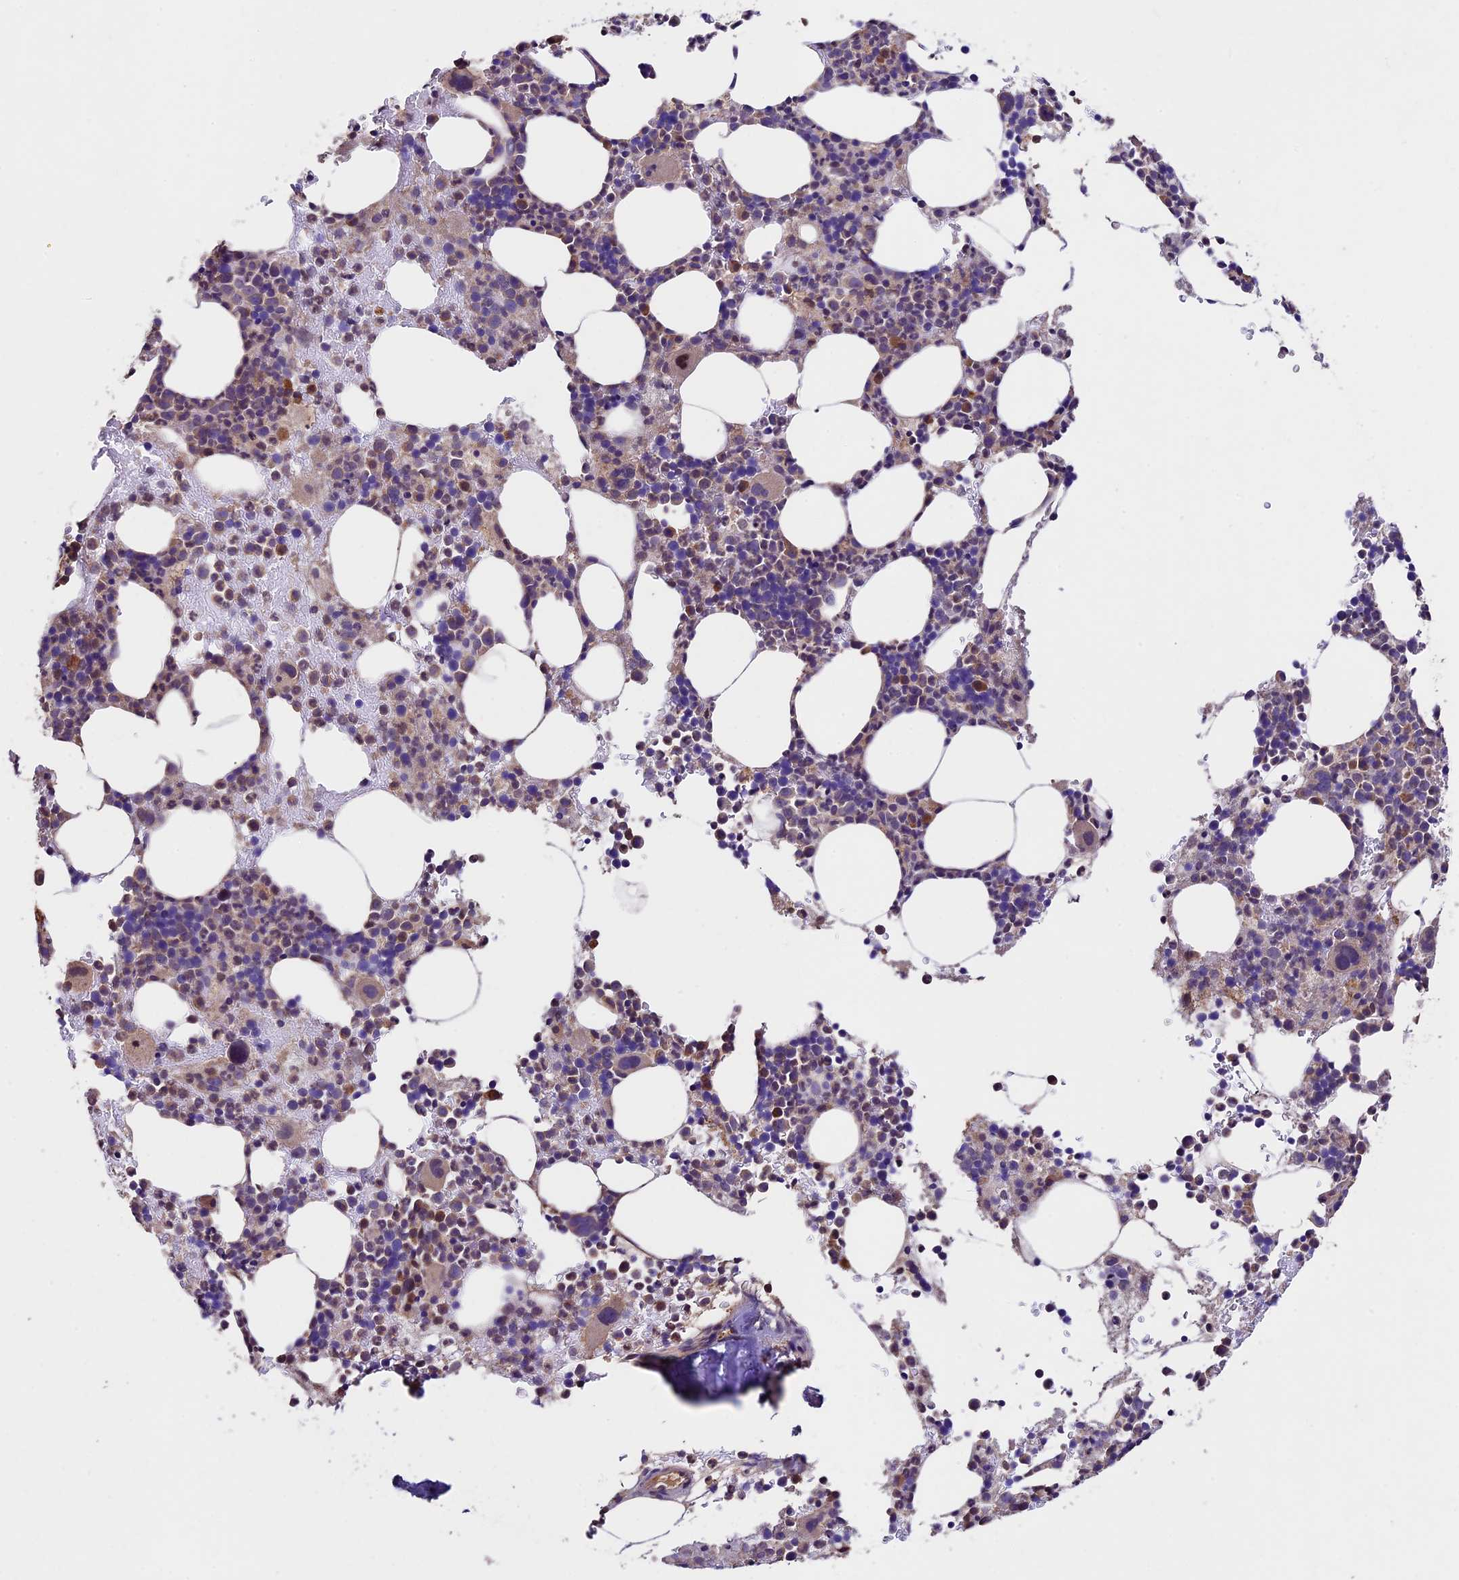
{"staining": {"intensity": "moderate", "quantity": "<25%", "location": "cytoplasmic/membranous,nuclear"}, "tissue": "bone marrow", "cell_type": "Hematopoietic cells", "image_type": "normal", "snomed": [{"axis": "morphology", "description": "Normal tissue, NOS"}, {"axis": "topography", "description": "Bone marrow"}], "caption": "Immunohistochemistry (IHC) histopathology image of unremarkable bone marrow: human bone marrow stained using immunohistochemistry displays low levels of moderate protein expression localized specifically in the cytoplasmic/membranous,nuclear of hematopoietic cells, appearing as a cytoplasmic/membranous,nuclear brown color.", "gene": "SBNO2", "patient": {"sex": "female", "age": 82}}